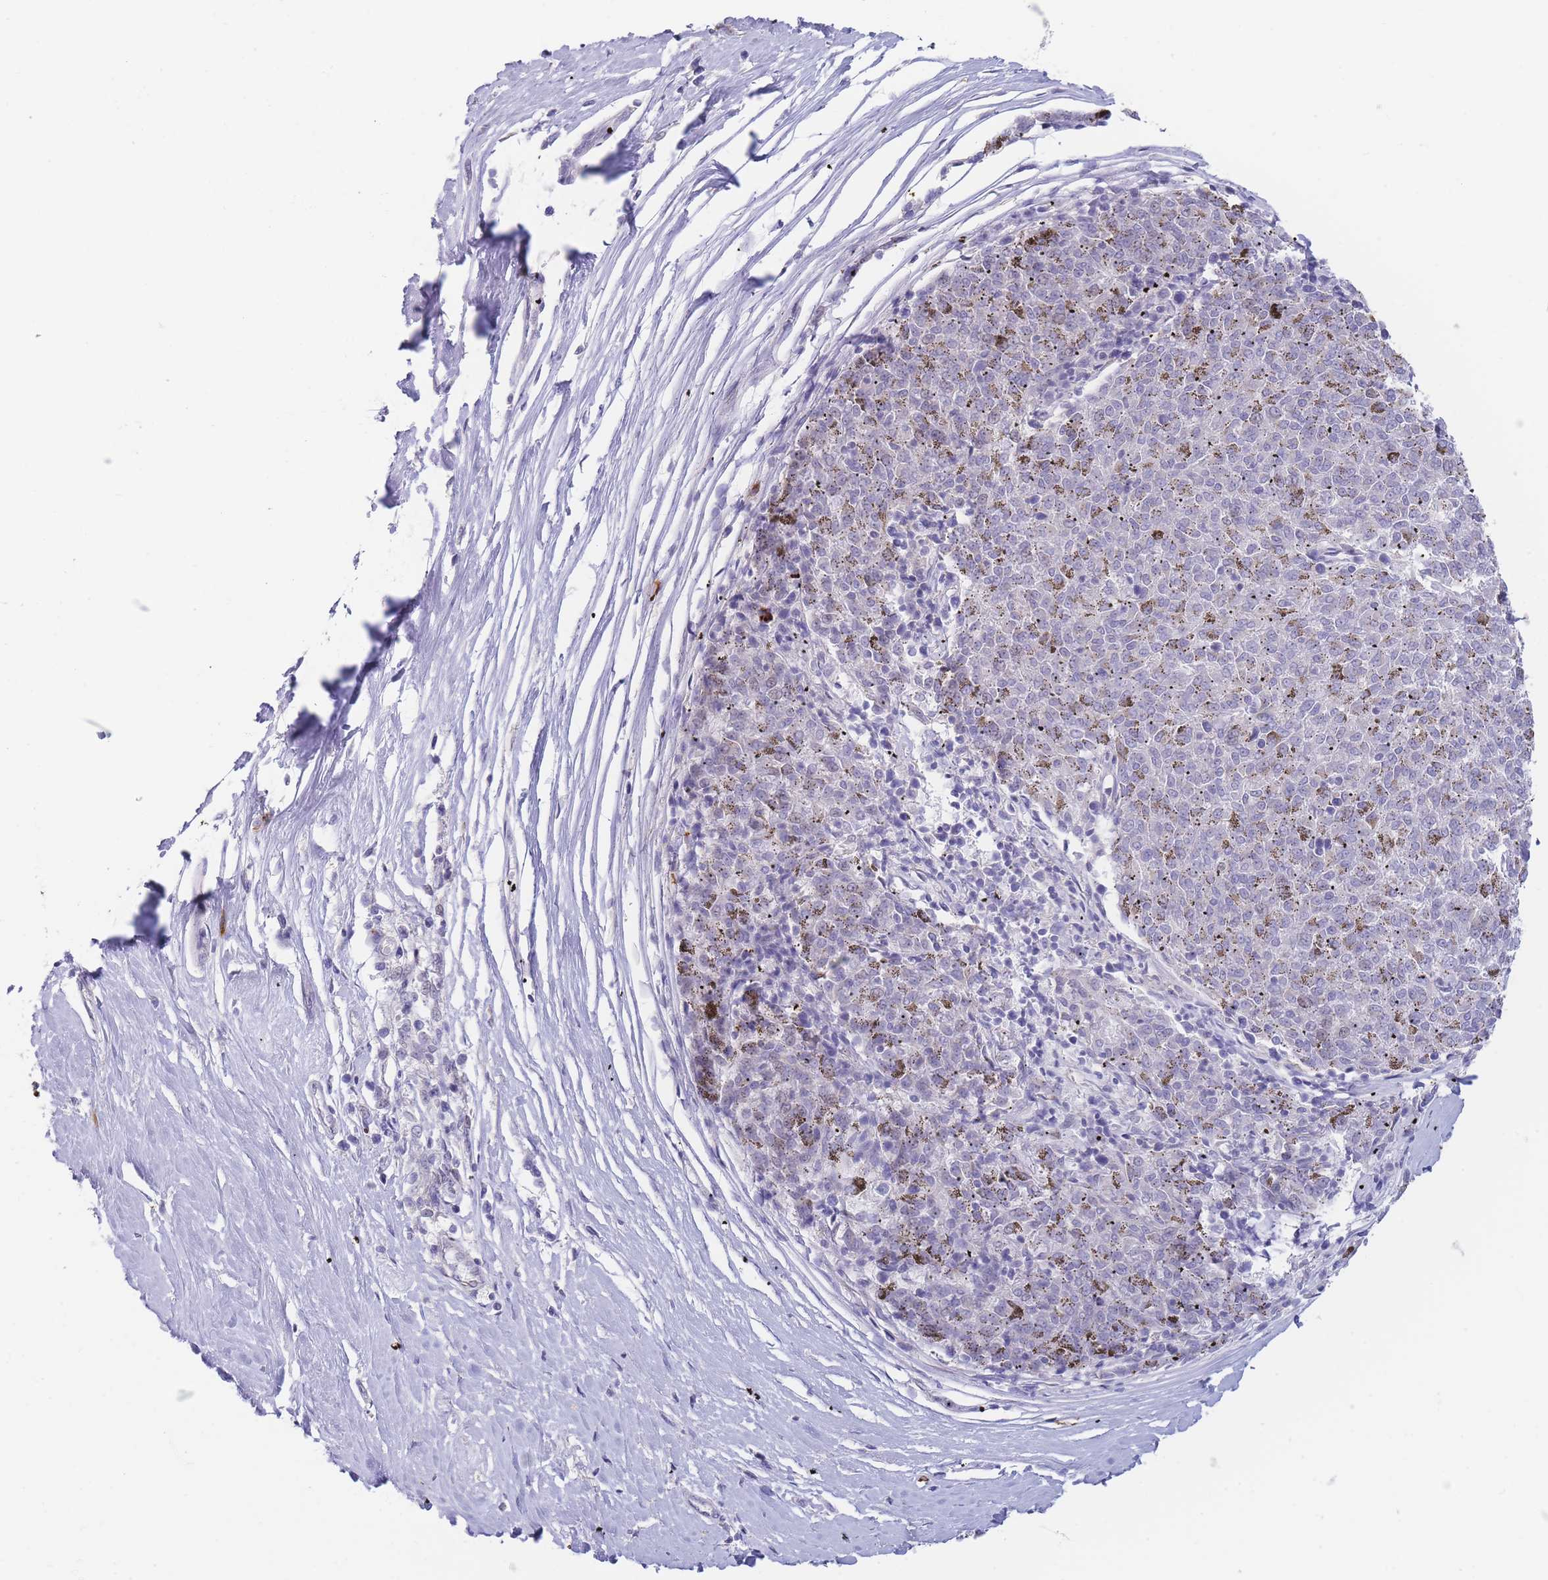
{"staining": {"intensity": "negative", "quantity": "none", "location": "none"}, "tissue": "melanoma", "cell_type": "Tumor cells", "image_type": "cancer", "snomed": [{"axis": "morphology", "description": "Malignant melanoma, NOS"}, {"axis": "topography", "description": "Skin"}], "caption": "Tumor cells are negative for brown protein staining in malignant melanoma.", "gene": "ASAP3", "patient": {"sex": "female", "age": 72}}